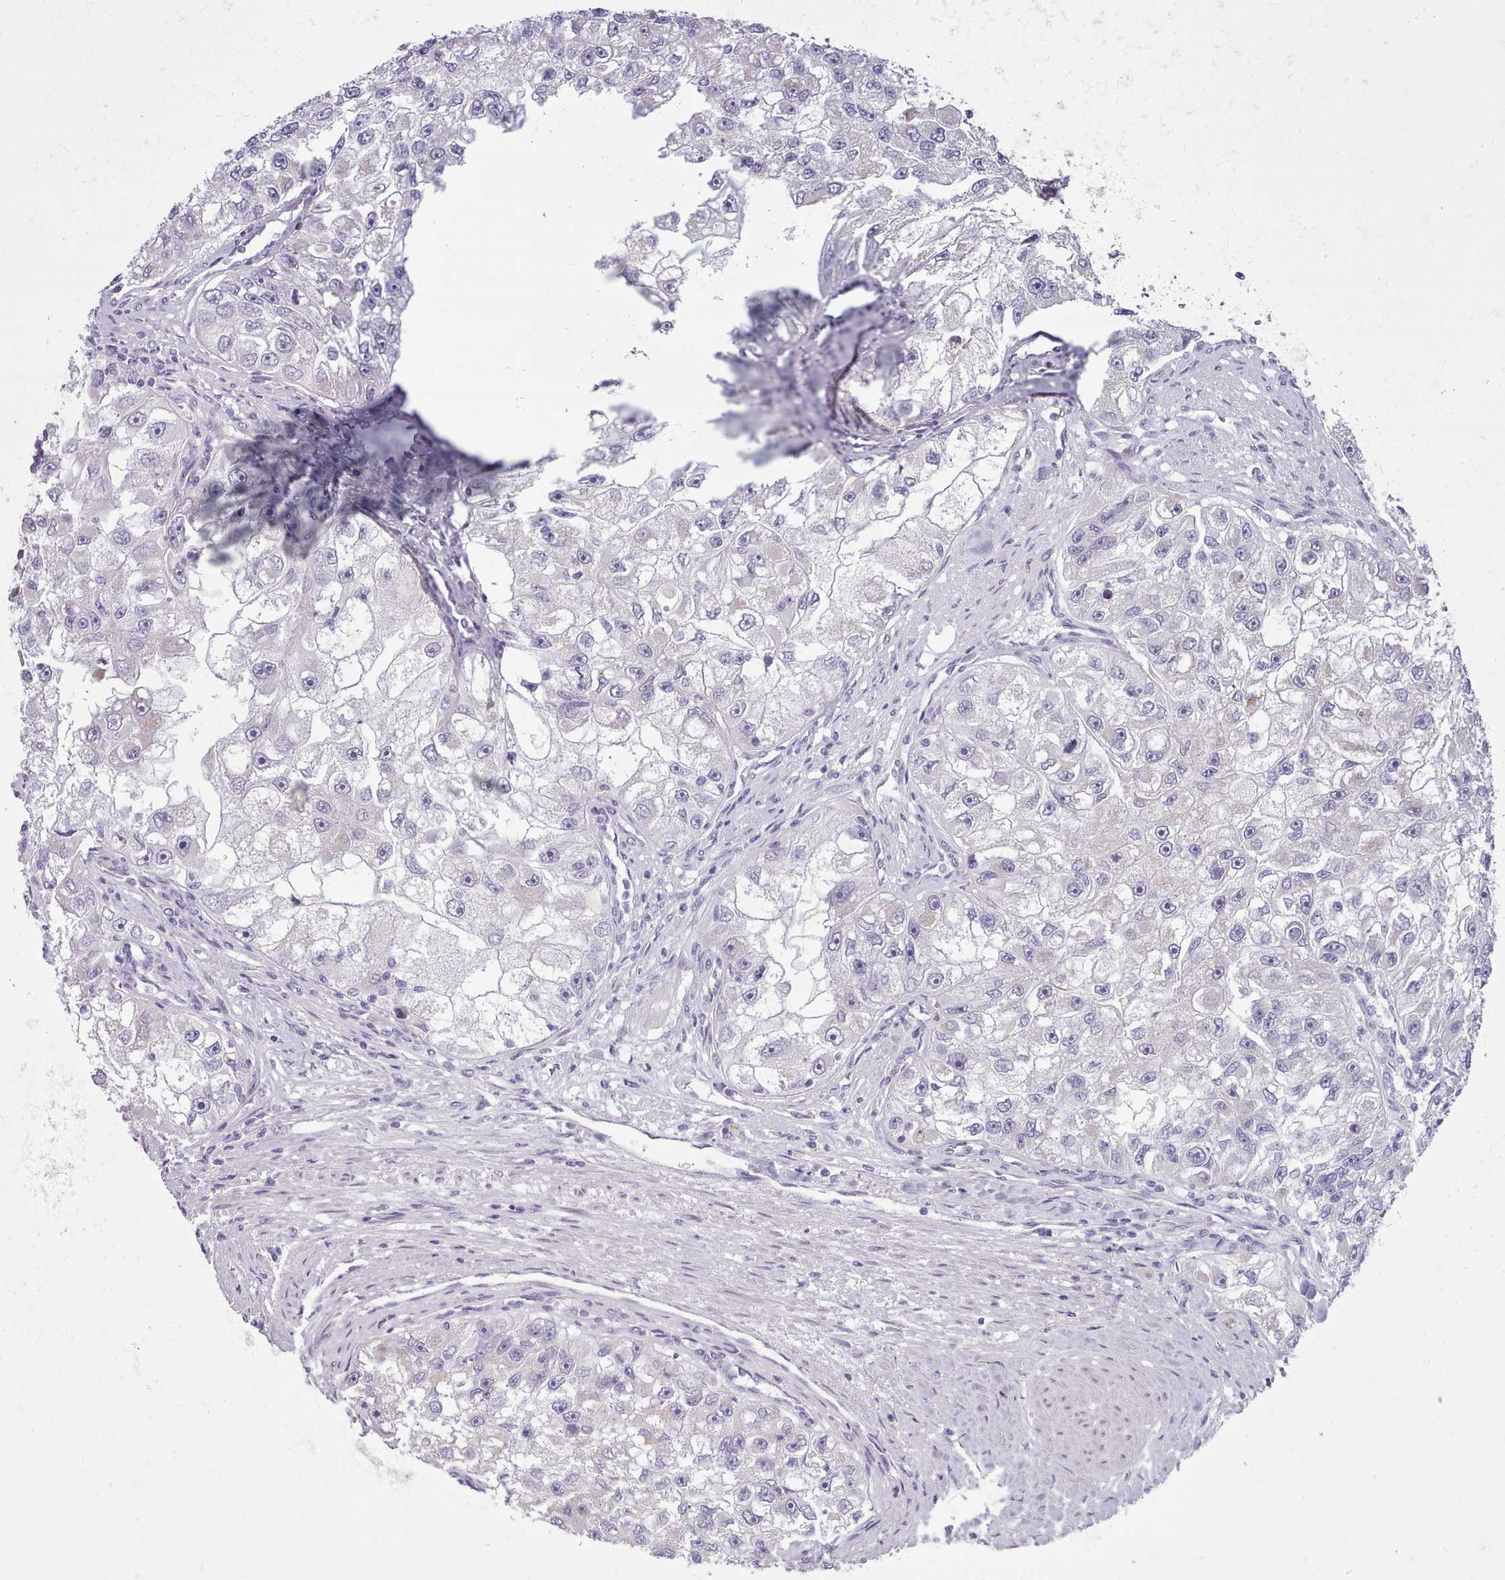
{"staining": {"intensity": "negative", "quantity": "none", "location": "none"}, "tissue": "renal cancer", "cell_type": "Tumor cells", "image_type": "cancer", "snomed": [{"axis": "morphology", "description": "Adenocarcinoma, NOS"}, {"axis": "topography", "description": "Kidney"}], "caption": "Immunohistochemical staining of renal adenocarcinoma shows no significant staining in tumor cells.", "gene": "SLC52A3", "patient": {"sex": "male", "age": 63}}